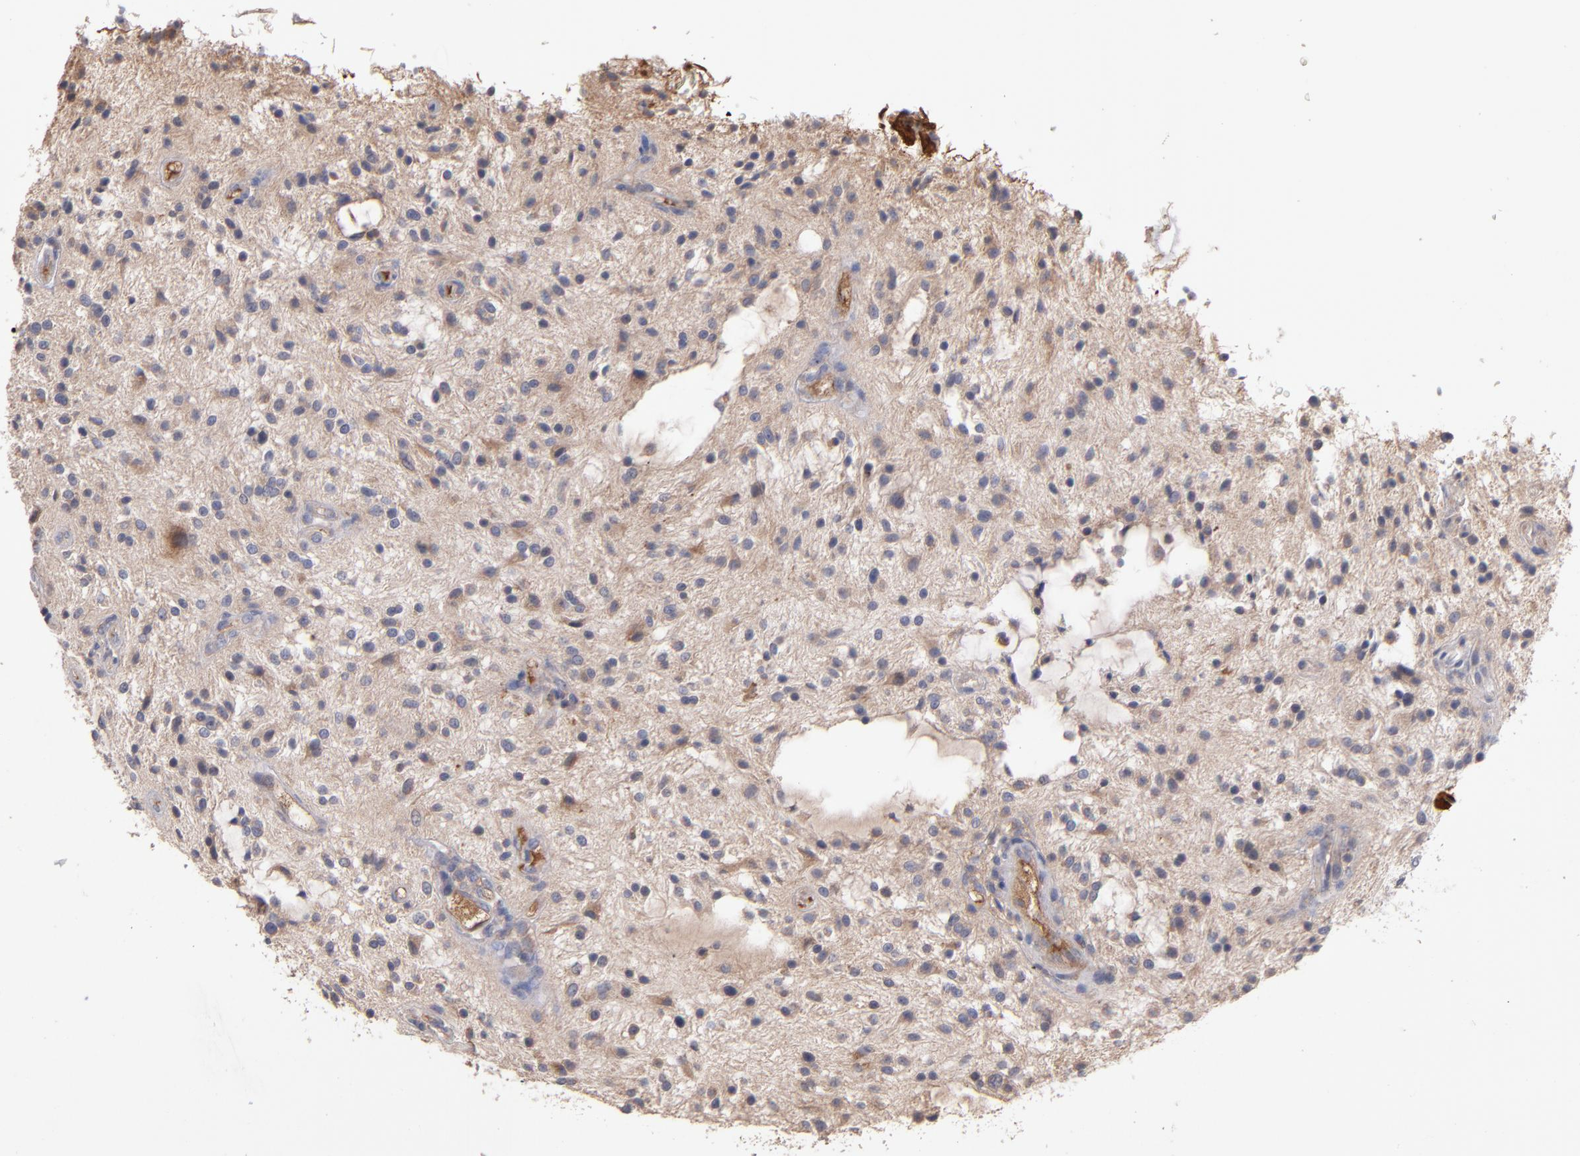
{"staining": {"intensity": "weak", "quantity": ">75%", "location": "cytoplasmic/membranous"}, "tissue": "glioma", "cell_type": "Tumor cells", "image_type": "cancer", "snomed": [{"axis": "morphology", "description": "Glioma, malignant, NOS"}, {"axis": "topography", "description": "Cerebellum"}], "caption": "This is a micrograph of IHC staining of glioma (malignant), which shows weak expression in the cytoplasmic/membranous of tumor cells.", "gene": "DACT1", "patient": {"sex": "female", "age": 10}}